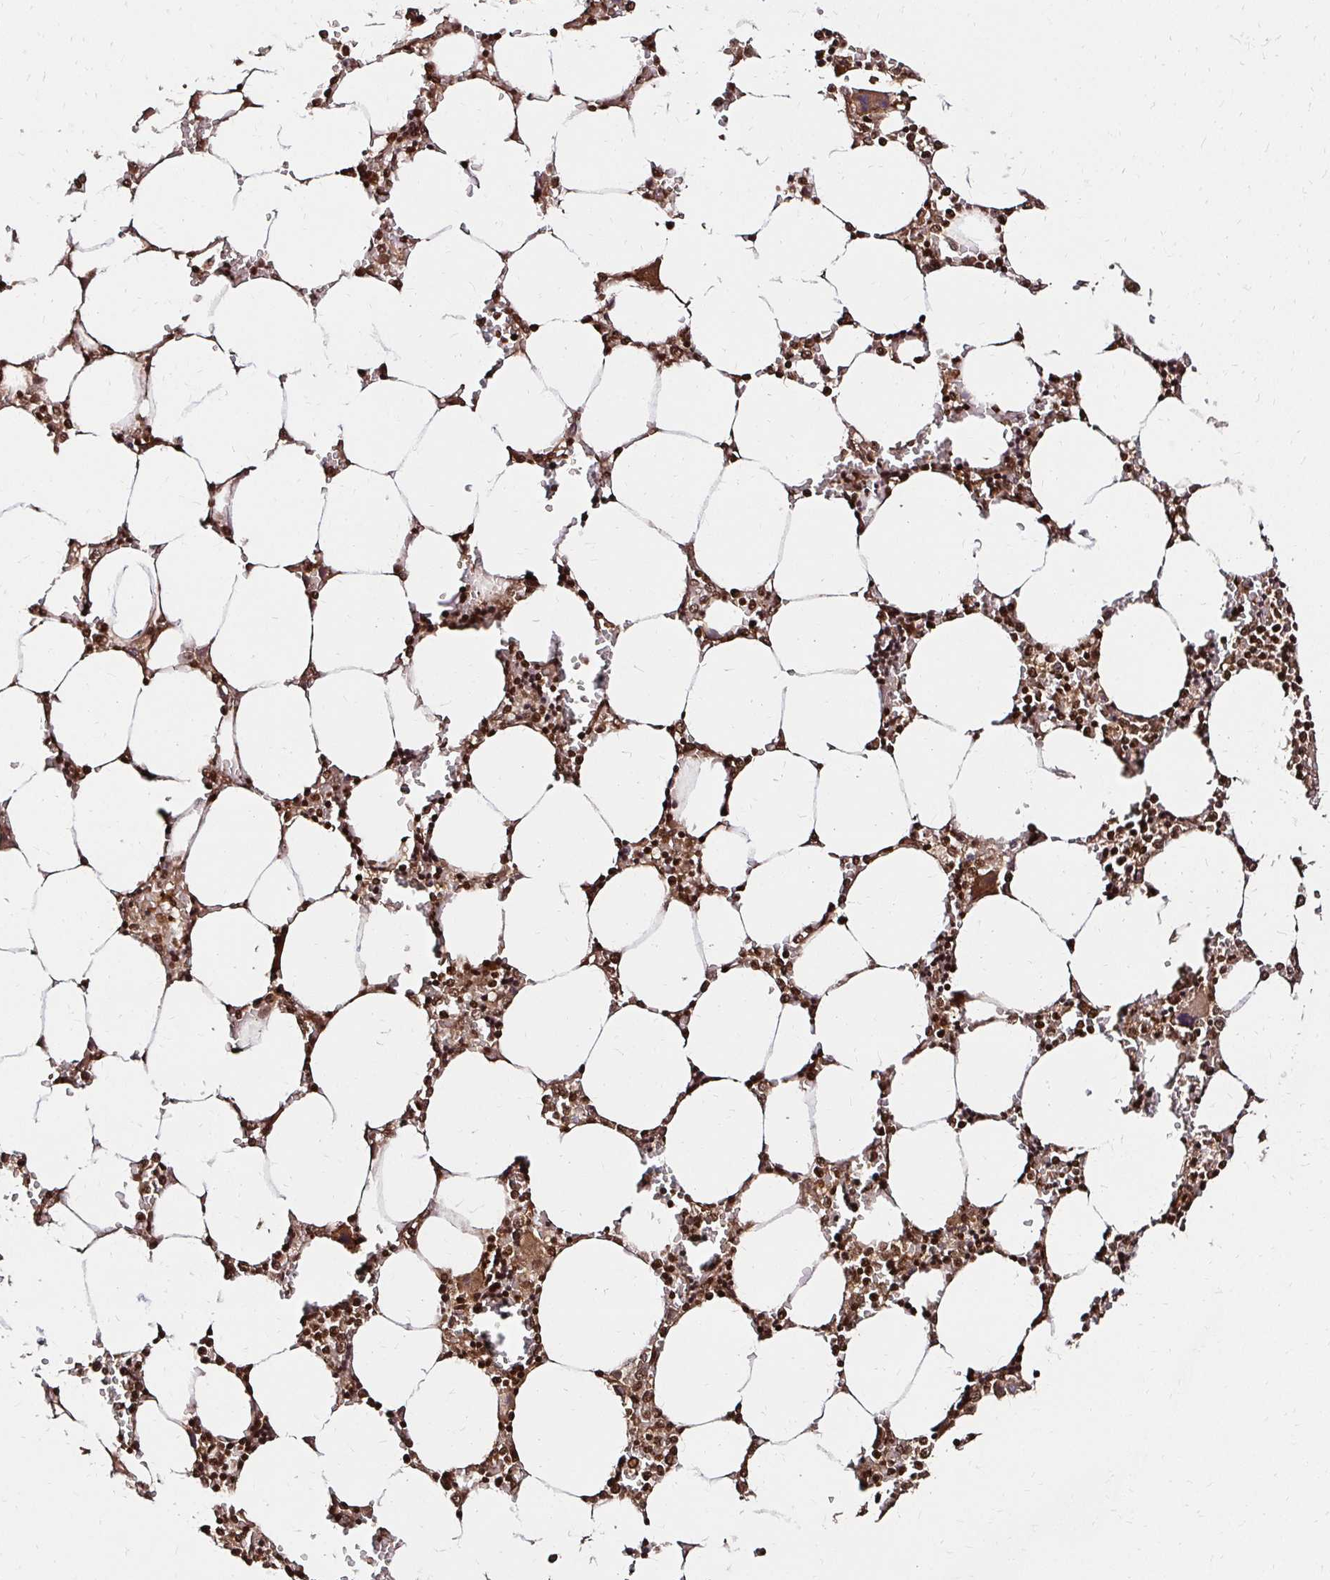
{"staining": {"intensity": "strong", "quantity": ">75%", "location": "cytoplasmic/membranous,nuclear"}, "tissue": "bone marrow", "cell_type": "Hematopoietic cells", "image_type": "normal", "snomed": [{"axis": "morphology", "description": "Normal tissue, NOS"}, {"axis": "topography", "description": "Bone marrow"}], "caption": "The histopathology image displays a brown stain indicating the presence of a protein in the cytoplasmic/membranous,nuclear of hematopoietic cells in bone marrow.", "gene": "GLYR1", "patient": {"sex": "male", "age": 64}}